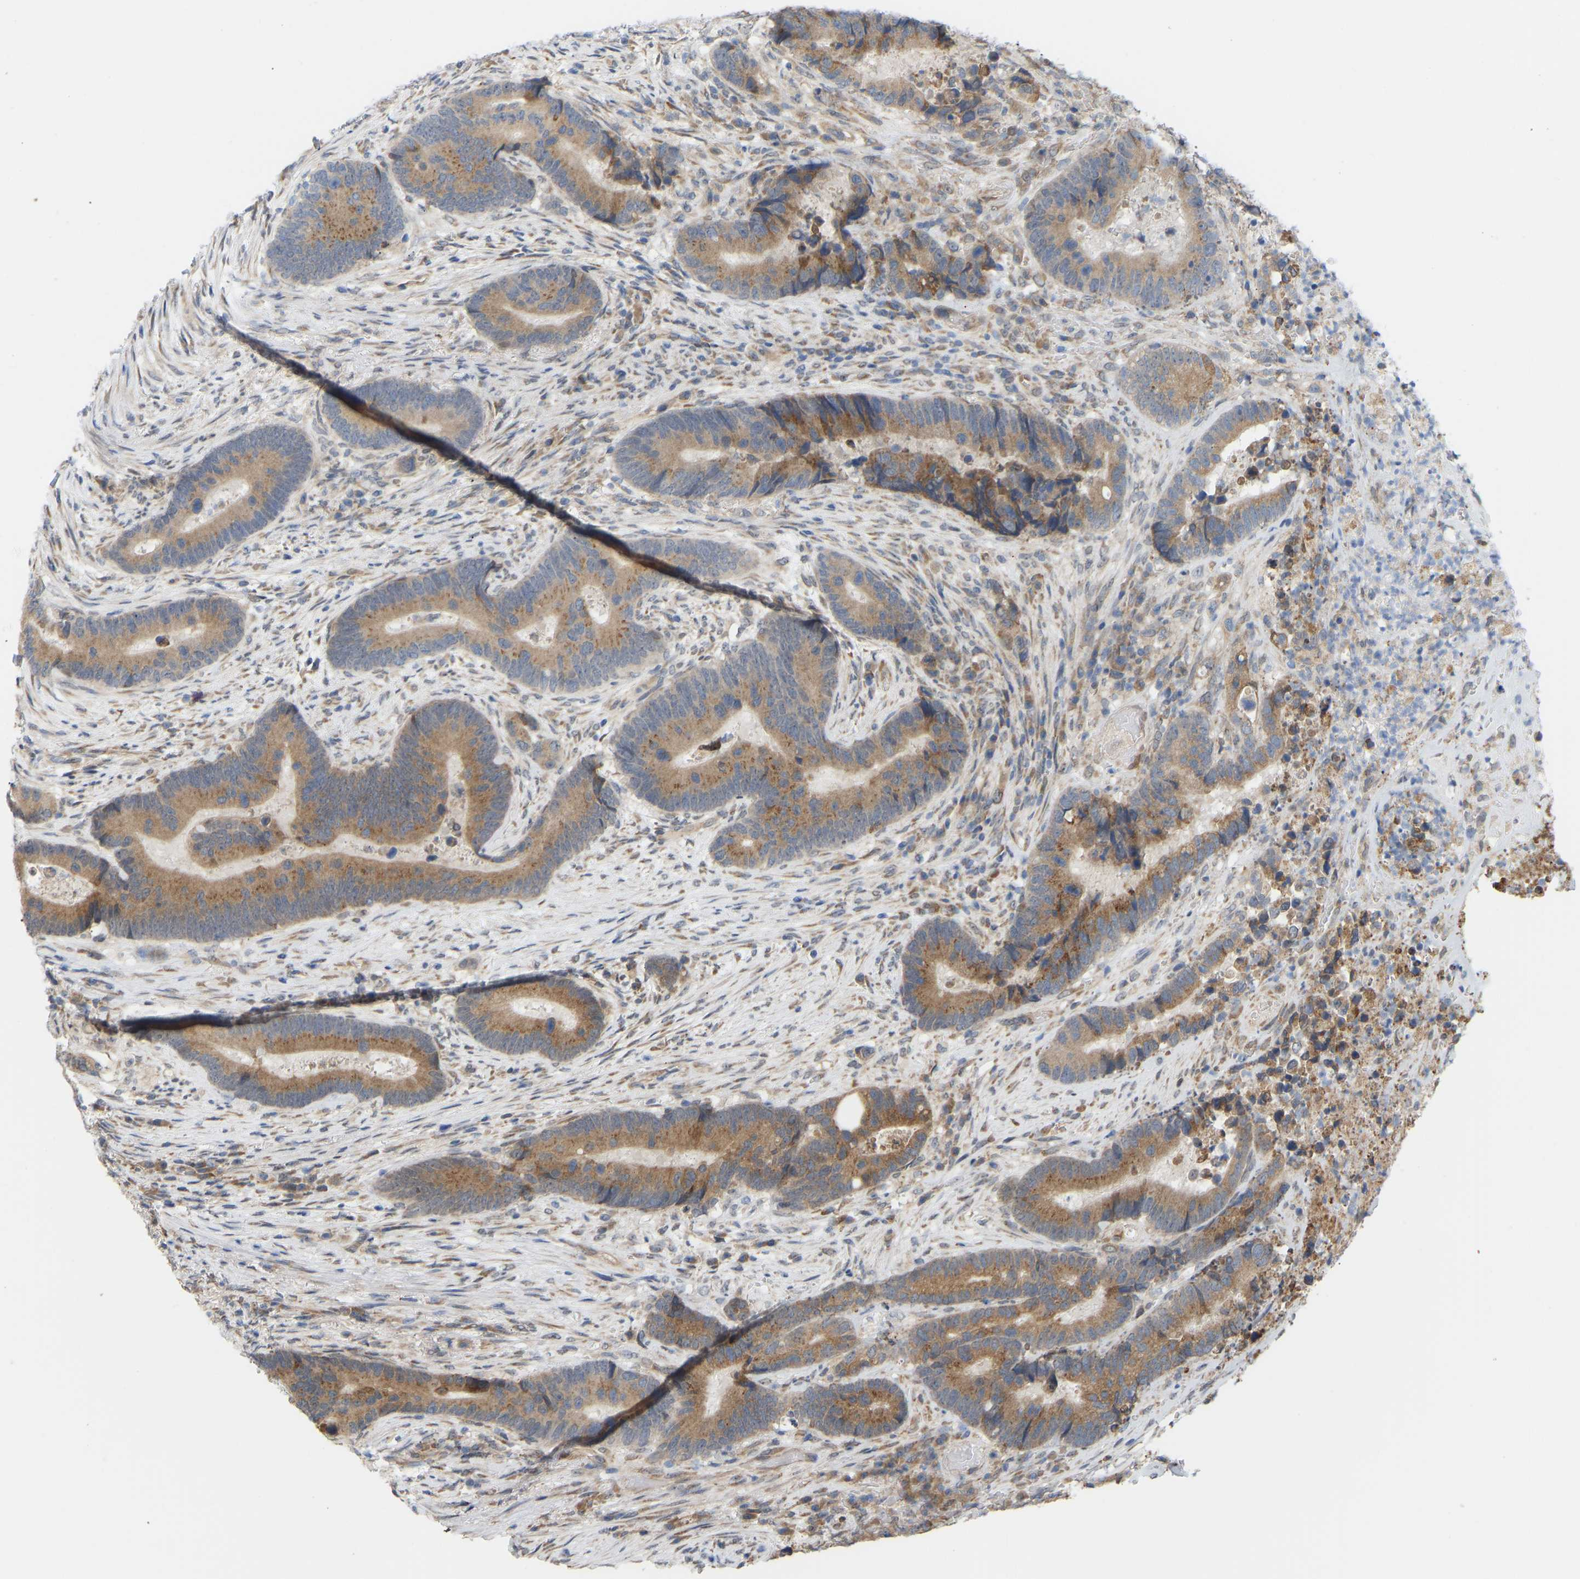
{"staining": {"intensity": "moderate", "quantity": ">75%", "location": "cytoplasmic/membranous"}, "tissue": "colorectal cancer", "cell_type": "Tumor cells", "image_type": "cancer", "snomed": [{"axis": "morphology", "description": "Adenocarcinoma, NOS"}, {"axis": "topography", "description": "Rectum"}], "caption": "The micrograph shows staining of adenocarcinoma (colorectal), revealing moderate cytoplasmic/membranous protein staining (brown color) within tumor cells.", "gene": "BEND3", "patient": {"sex": "female", "age": 89}}